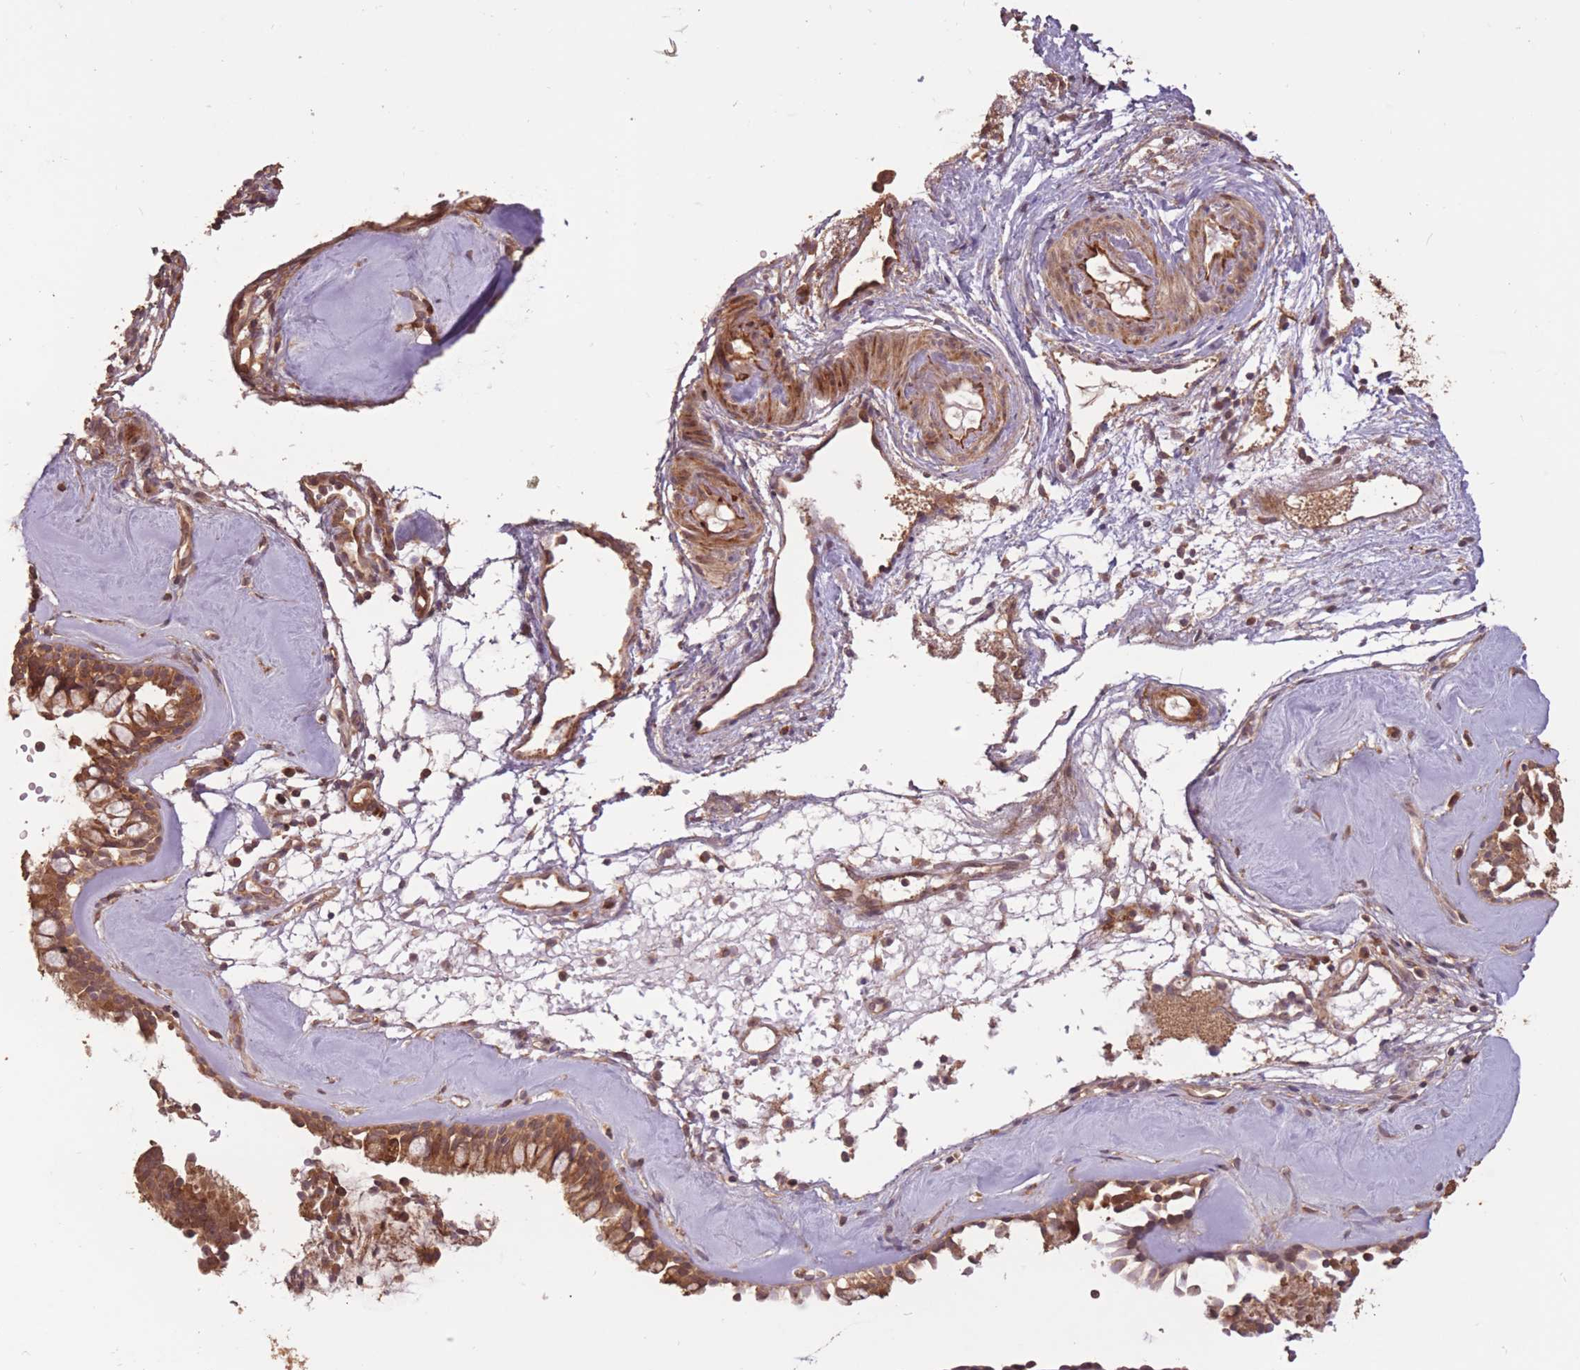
{"staining": {"intensity": "strong", "quantity": ">75%", "location": "cytoplasmic/membranous"}, "tissue": "nasopharynx", "cell_type": "Respiratory epithelial cells", "image_type": "normal", "snomed": [{"axis": "morphology", "description": "Normal tissue, NOS"}, {"axis": "topography", "description": "Nasopharynx"}], "caption": "Protein positivity by IHC reveals strong cytoplasmic/membranous positivity in approximately >75% of respiratory epithelial cells in normal nasopharynx.", "gene": "ERBB3", "patient": {"sex": "male", "age": 65}}